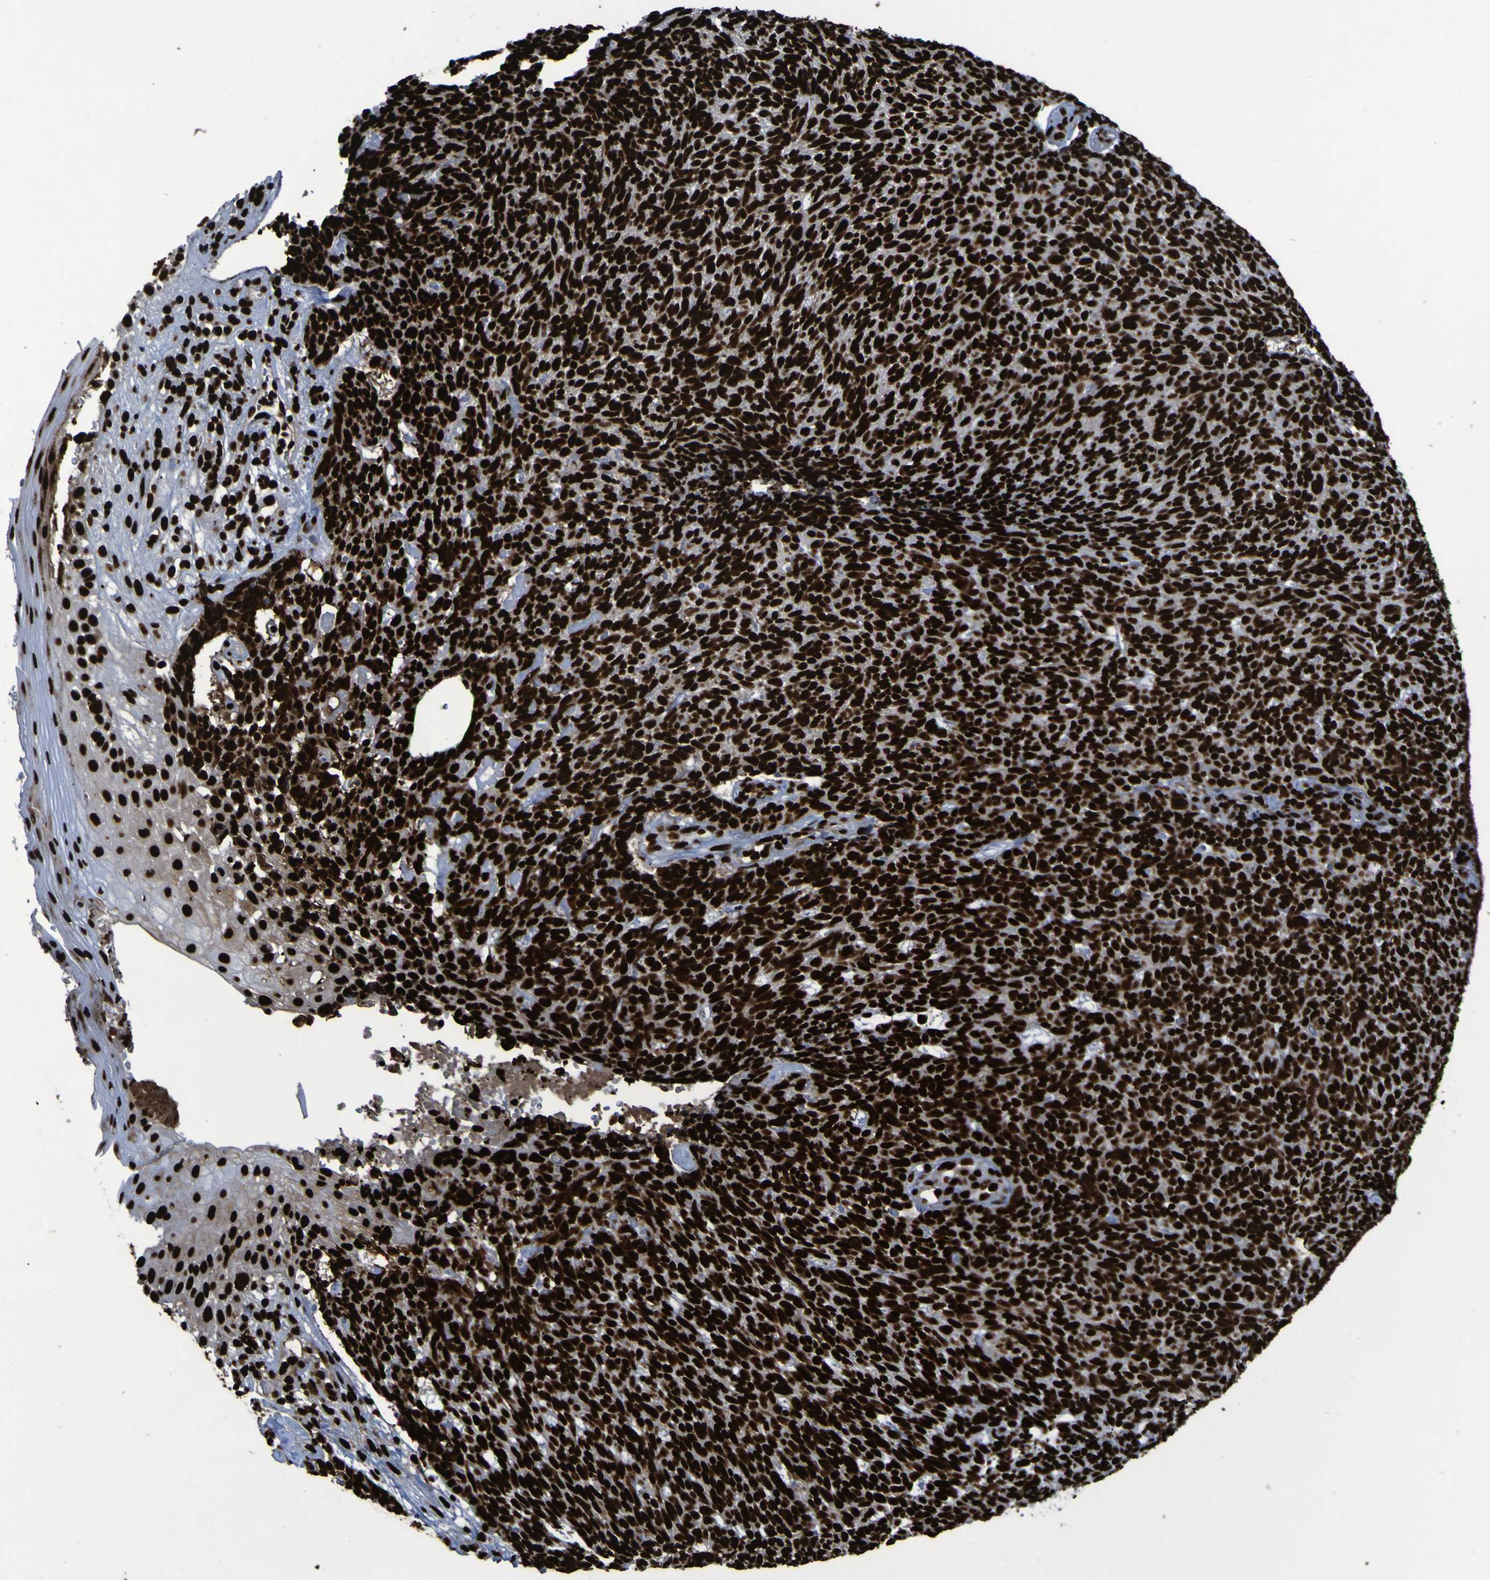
{"staining": {"intensity": "strong", "quantity": ">75%", "location": "nuclear"}, "tissue": "skin cancer", "cell_type": "Tumor cells", "image_type": "cancer", "snomed": [{"axis": "morphology", "description": "Basal cell carcinoma"}, {"axis": "topography", "description": "Skin"}], "caption": "DAB (3,3'-diaminobenzidine) immunohistochemical staining of human skin cancer demonstrates strong nuclear protein expression in approximately >75% of tumor cells.", "gene": "NPM1", "patient": {"sex": "female", "age": 84}}